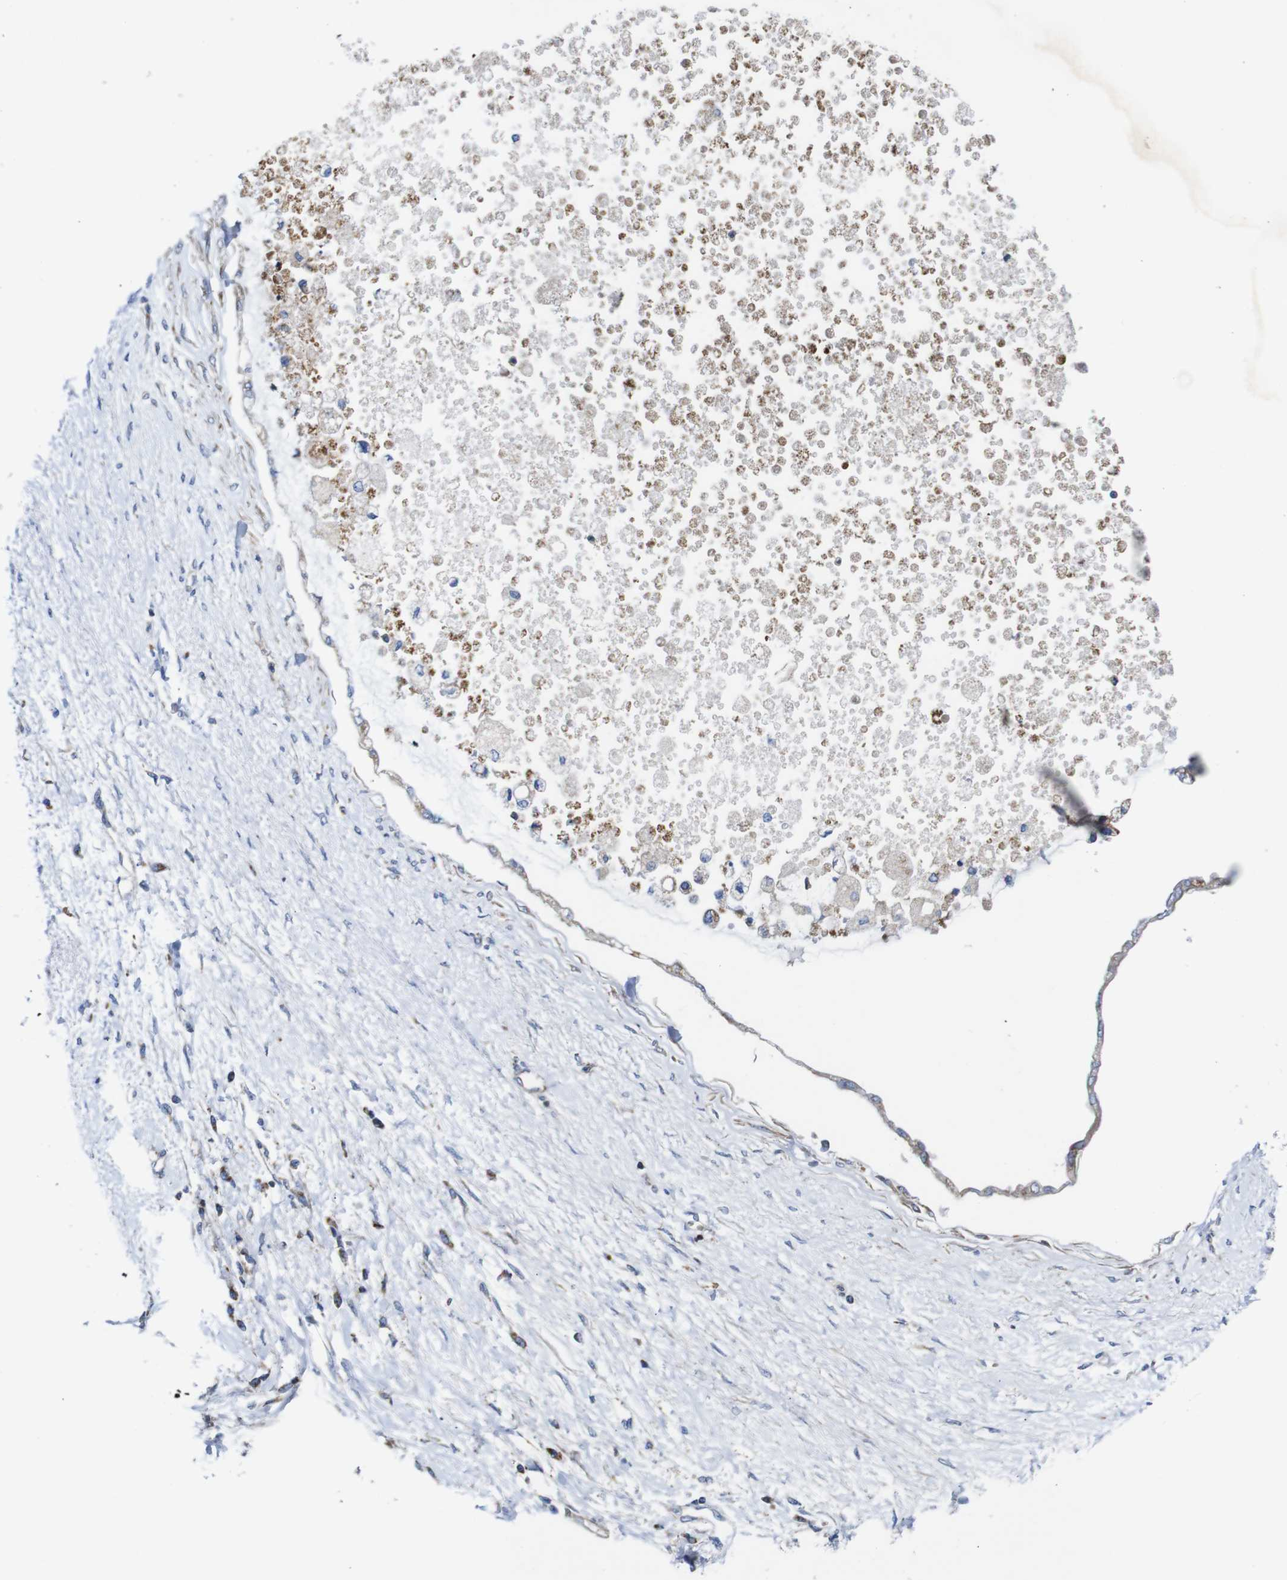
{"staining": {"intensity": "strong", "quantity": "25%-75%", "location": "cytoplasmic/membranous"}, "tissue": "liver cancer", "cell_type": "Tumor cells", "image_type": "cancer", "snomed": [{"axis": "morphology", "description": "Cholangiocarcinoma"}, {"axis": "topography", "description": "Liver"}], "caption": "Protein staining of liver cancer tissue reveals strong cytoplasmic/membranous expression in about 25%-75% of tumor cells. (DAB (3,3'-diaminobenzidine) IHC, brown staining for protein, blue staining for nuclei).", "gene": "PDCD1LG2", "patient": {"sex": "male", "age": 50}}